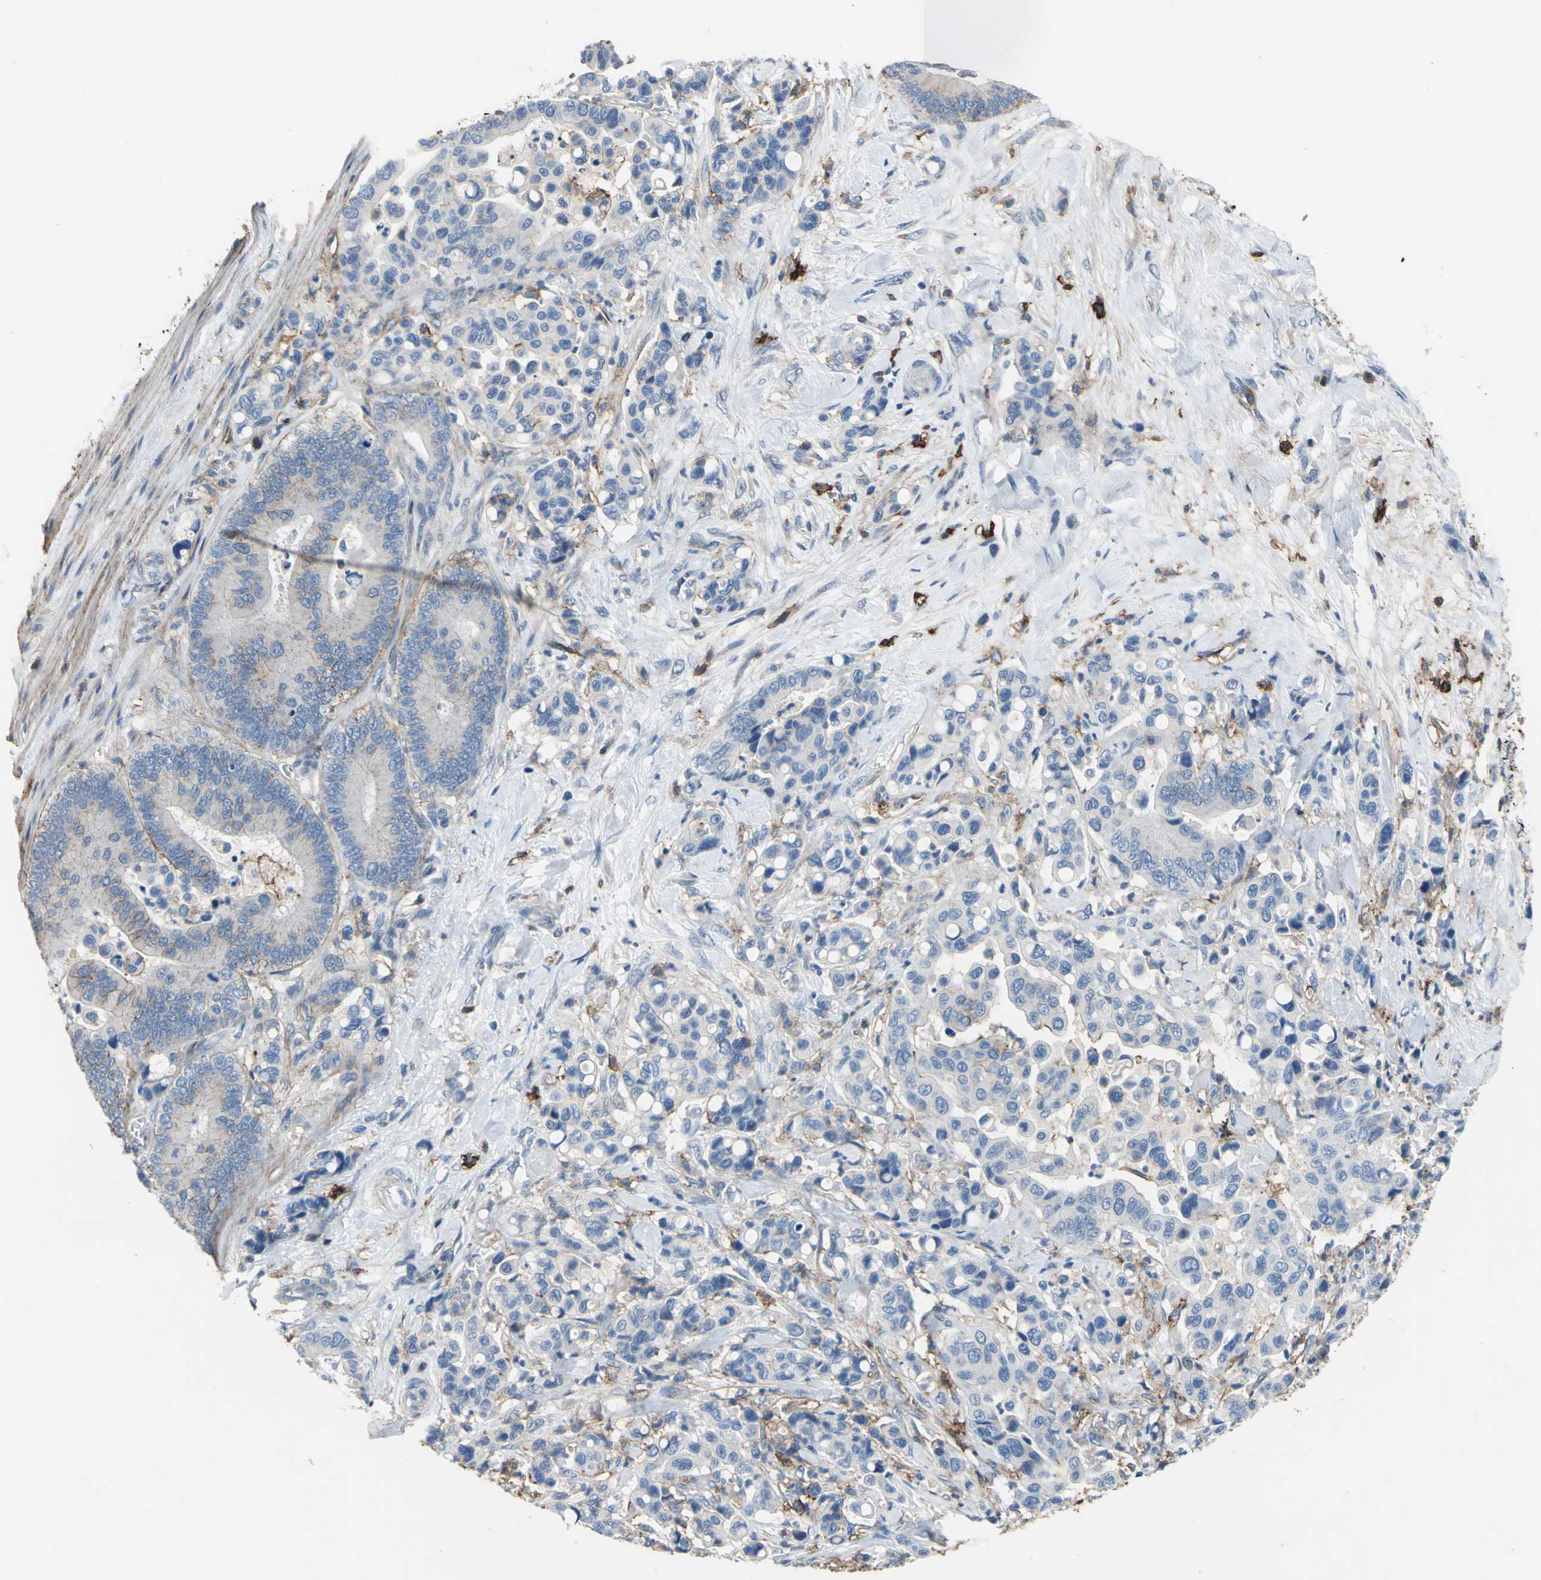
{"staining": {"intensity": "moderate", "quantity": "25%-75%", "location": "cytoplasmic/membranous"}, "tissue": "colorectal cancer", "cell_type": "Tumor cells", "image_type": "cancer", "snomed": [{"axis": "morphology", "description": "Normal tissue, NOS"}, {"axis": "morphology", "description": "Adenocarcinoma, NOS"}, {"axis": "topography", "description": "Colon"}], "caption": "Immunohistochemistry of colorectal cancer reveals medium levels of moderate cytoplasmic/membranous expression in about 25%-75% of tumor cells.", "gene": "CD44", "patient": {"sex": "male", "age": 82}}